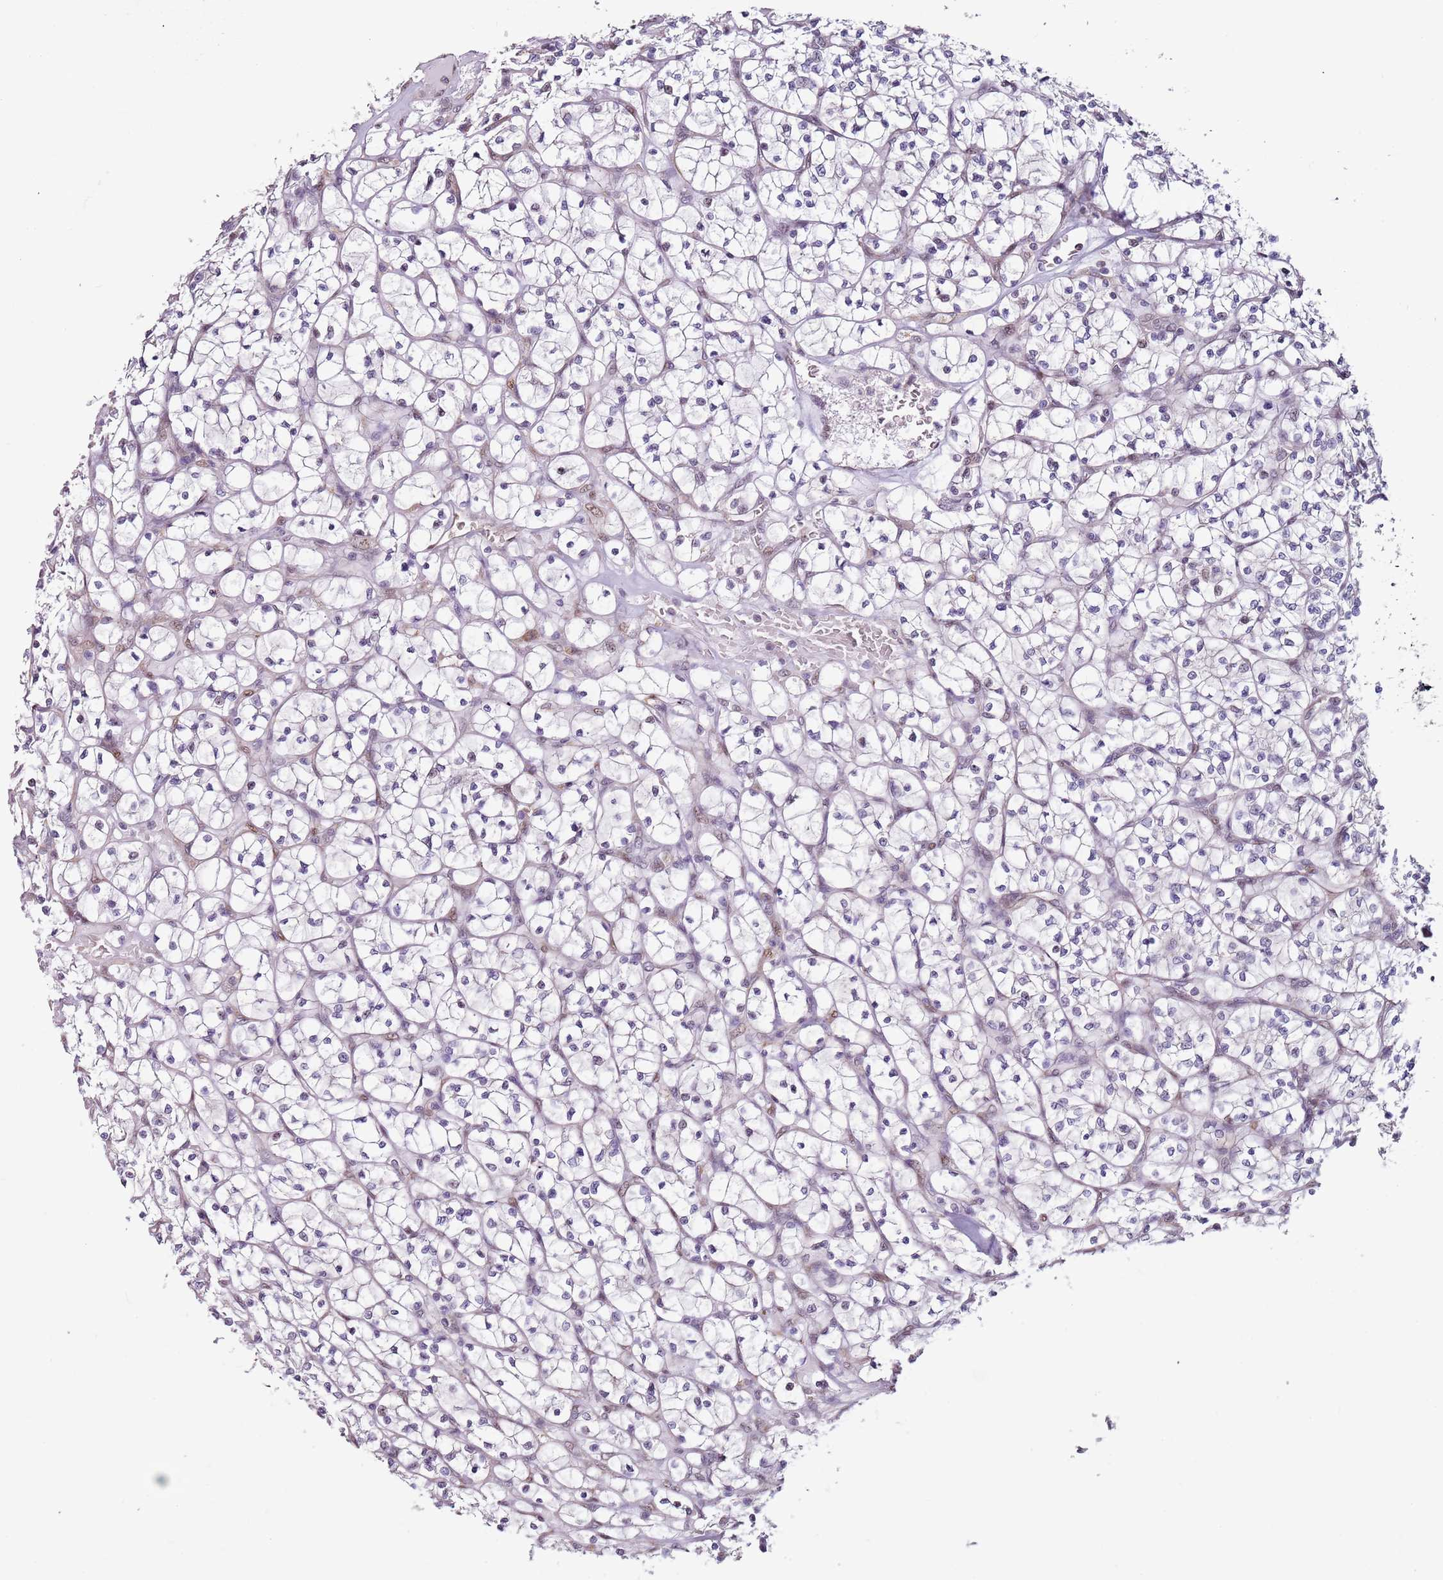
{"staining": {"intensity": "negative", "quantity": "none", "location": "none"}, "tissue": "renal cancer", "cell_type": "Tumor cells", "image_type": "cancer", "snomed": [{"axis": "morphology", "description": "Adenocarcinoma, NOS"}, {"axis": "topography", "description": "Kidney"}], "caption": "A high-resolution histopathology image shows immunohistochemistry (IHC) staining of adenocarcinoma (renal), which demonstrates no significant staining in tumor cells.", "gene": "PSMD4", "patient": {"sex": "female", "age": 64}}